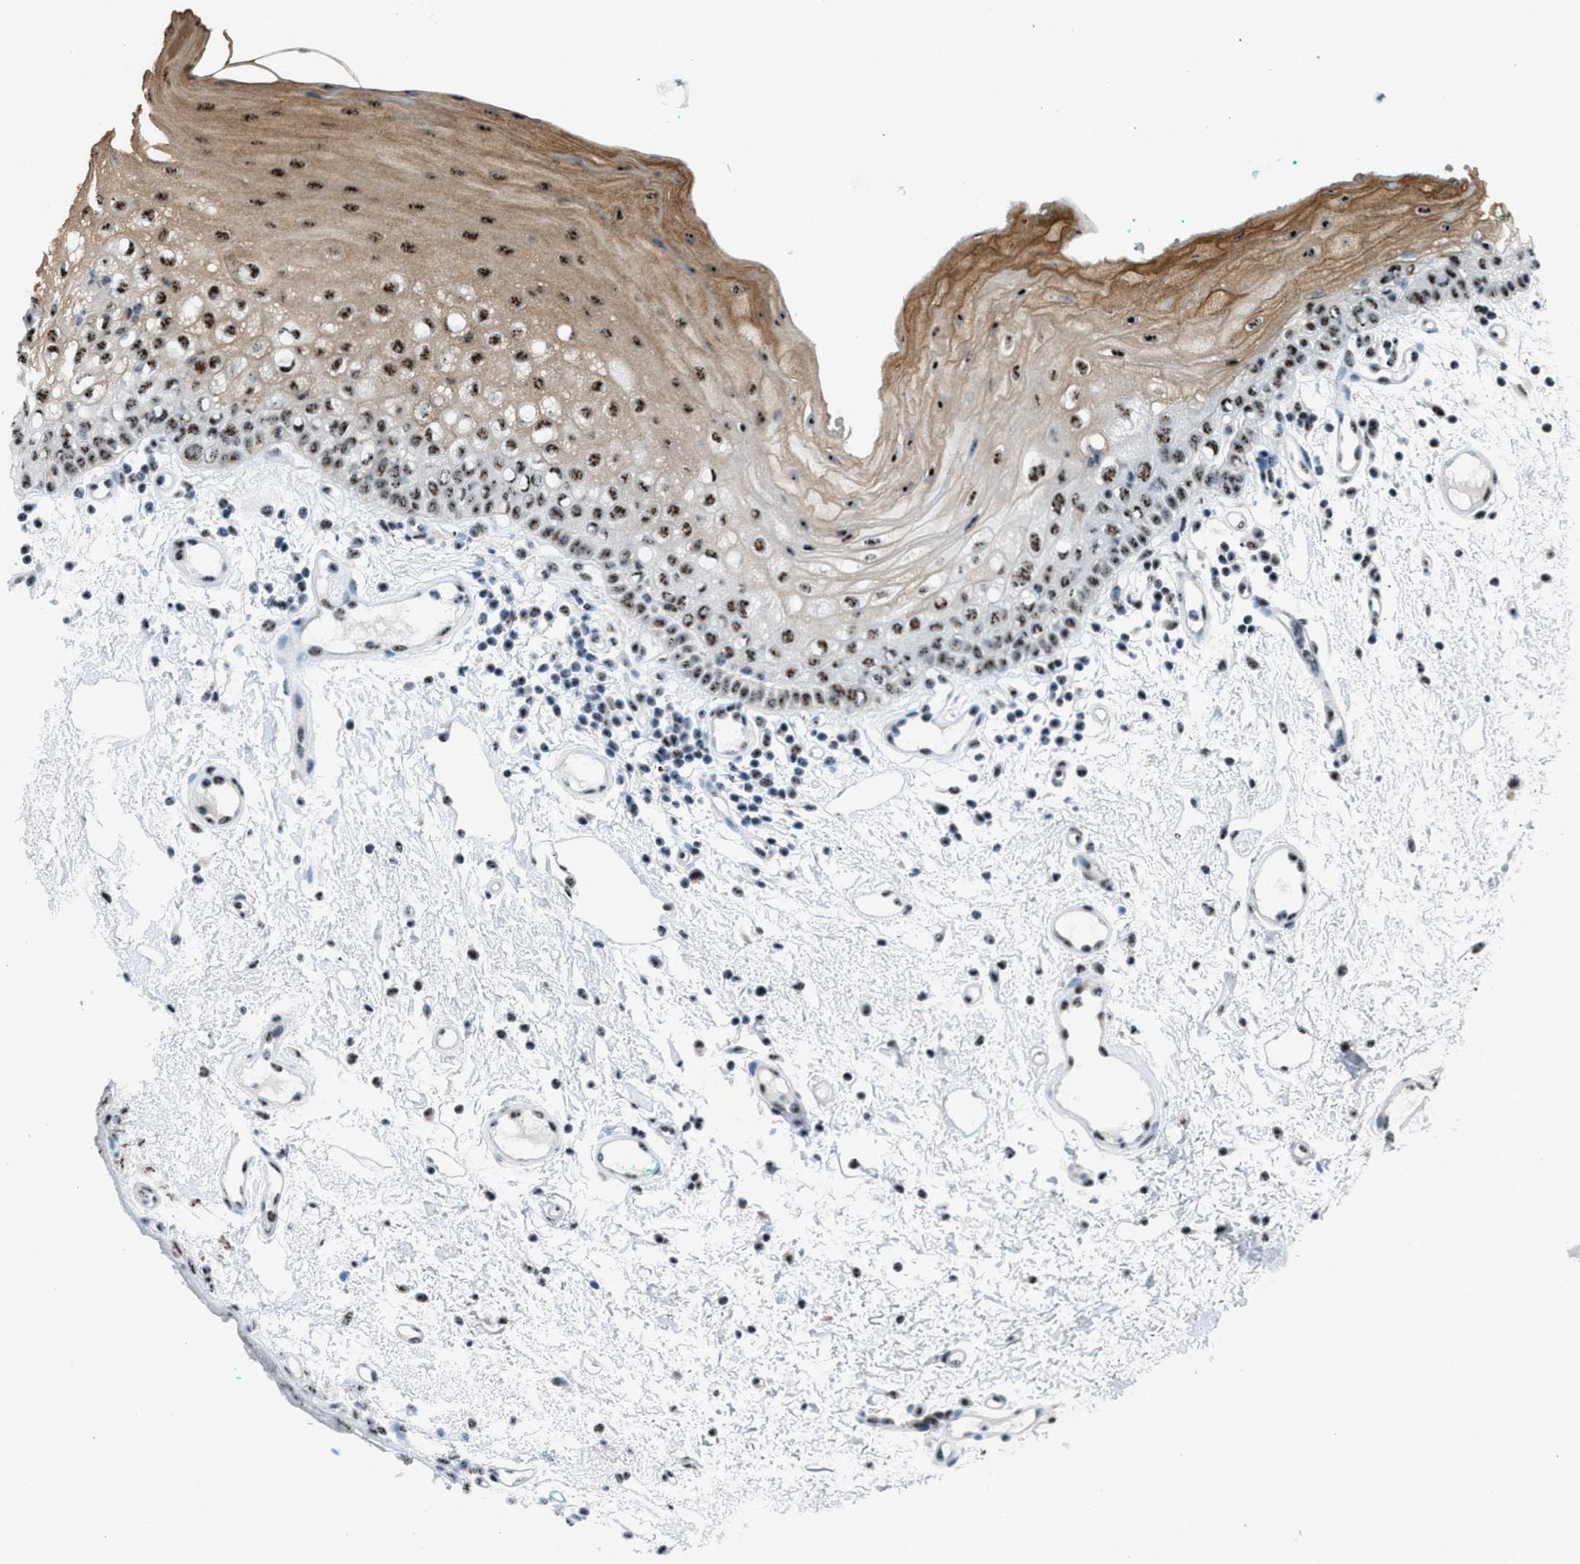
{"staining": {"intensity": "moderate", "quantity": ">75%", "location": "cytoplasmic/membranous,nuclear"}, "tissue": "oral mucosa", "cell_type": "Squamous epithelial cells", "image_type": "normal", "snomed": [{"axis": "morphology", "description": "Normal tissue, NOS"}, {"axis": "morphology", "description": "Squamous cell carcinoma, NOS"}, {"axis": "topography", "description": "Oral tissue"}, {"axis": "topography", "description": "Salivary gland"}, {"axis": "topography", "description": "Head-Neck"}], "caption": "Squamous epithelial cells show medium levels of moderate cytoplasmic/membranous,nuclear staining in approximately >75% of cells in unremarkable human oral mucosa. The staining is performed using DAB brown chromogen to label protein expression. The nuclei are counter-stained blue using hematoxylin.", "gene": "CENPP", "patient": {"sex": "female", "age": 62}}